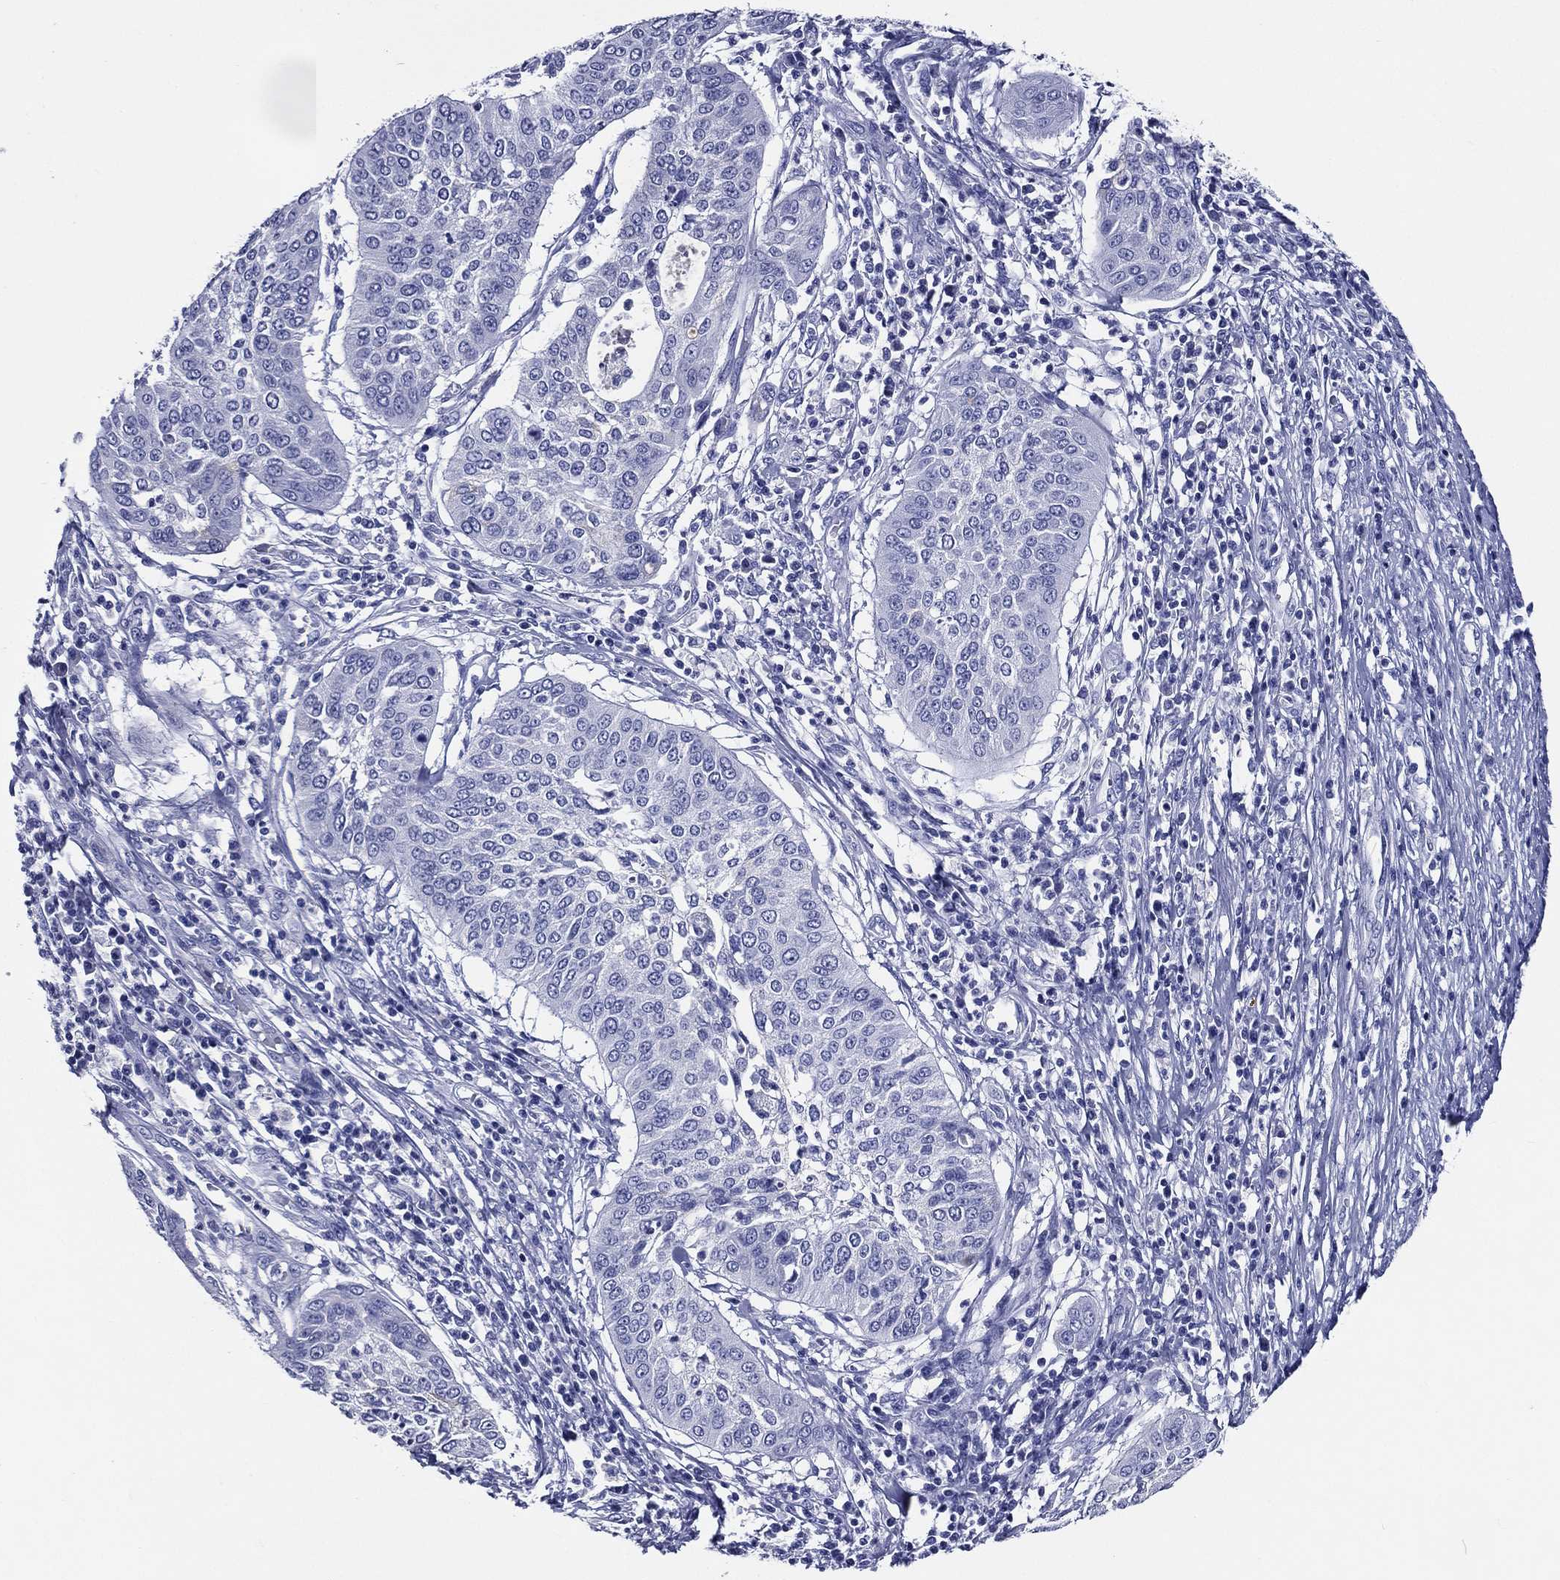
{"staining": {"intensity": "negative", "quantity": "none", "location": "none"}, "tissue": "cervical cancer", "cell_type": "Tumor cells", "image_type": "cancer", "snomed": [{"axis": "morphology", "description": "Normal tissue, NOS"}, {"axis": "morphology", "description": "Squamous cell carcinoma, NOS"}, {"axis": "topography", "description": "Cervix"}], "caption": "A high-resolution photomicrograph shows immunohistochemistry staining of squamous cell carcinoma (cervical), which demonstrates no significant expression in tumor cells.", "gene": "ACE2", "patient": {"sex": "female", "age": 39}}